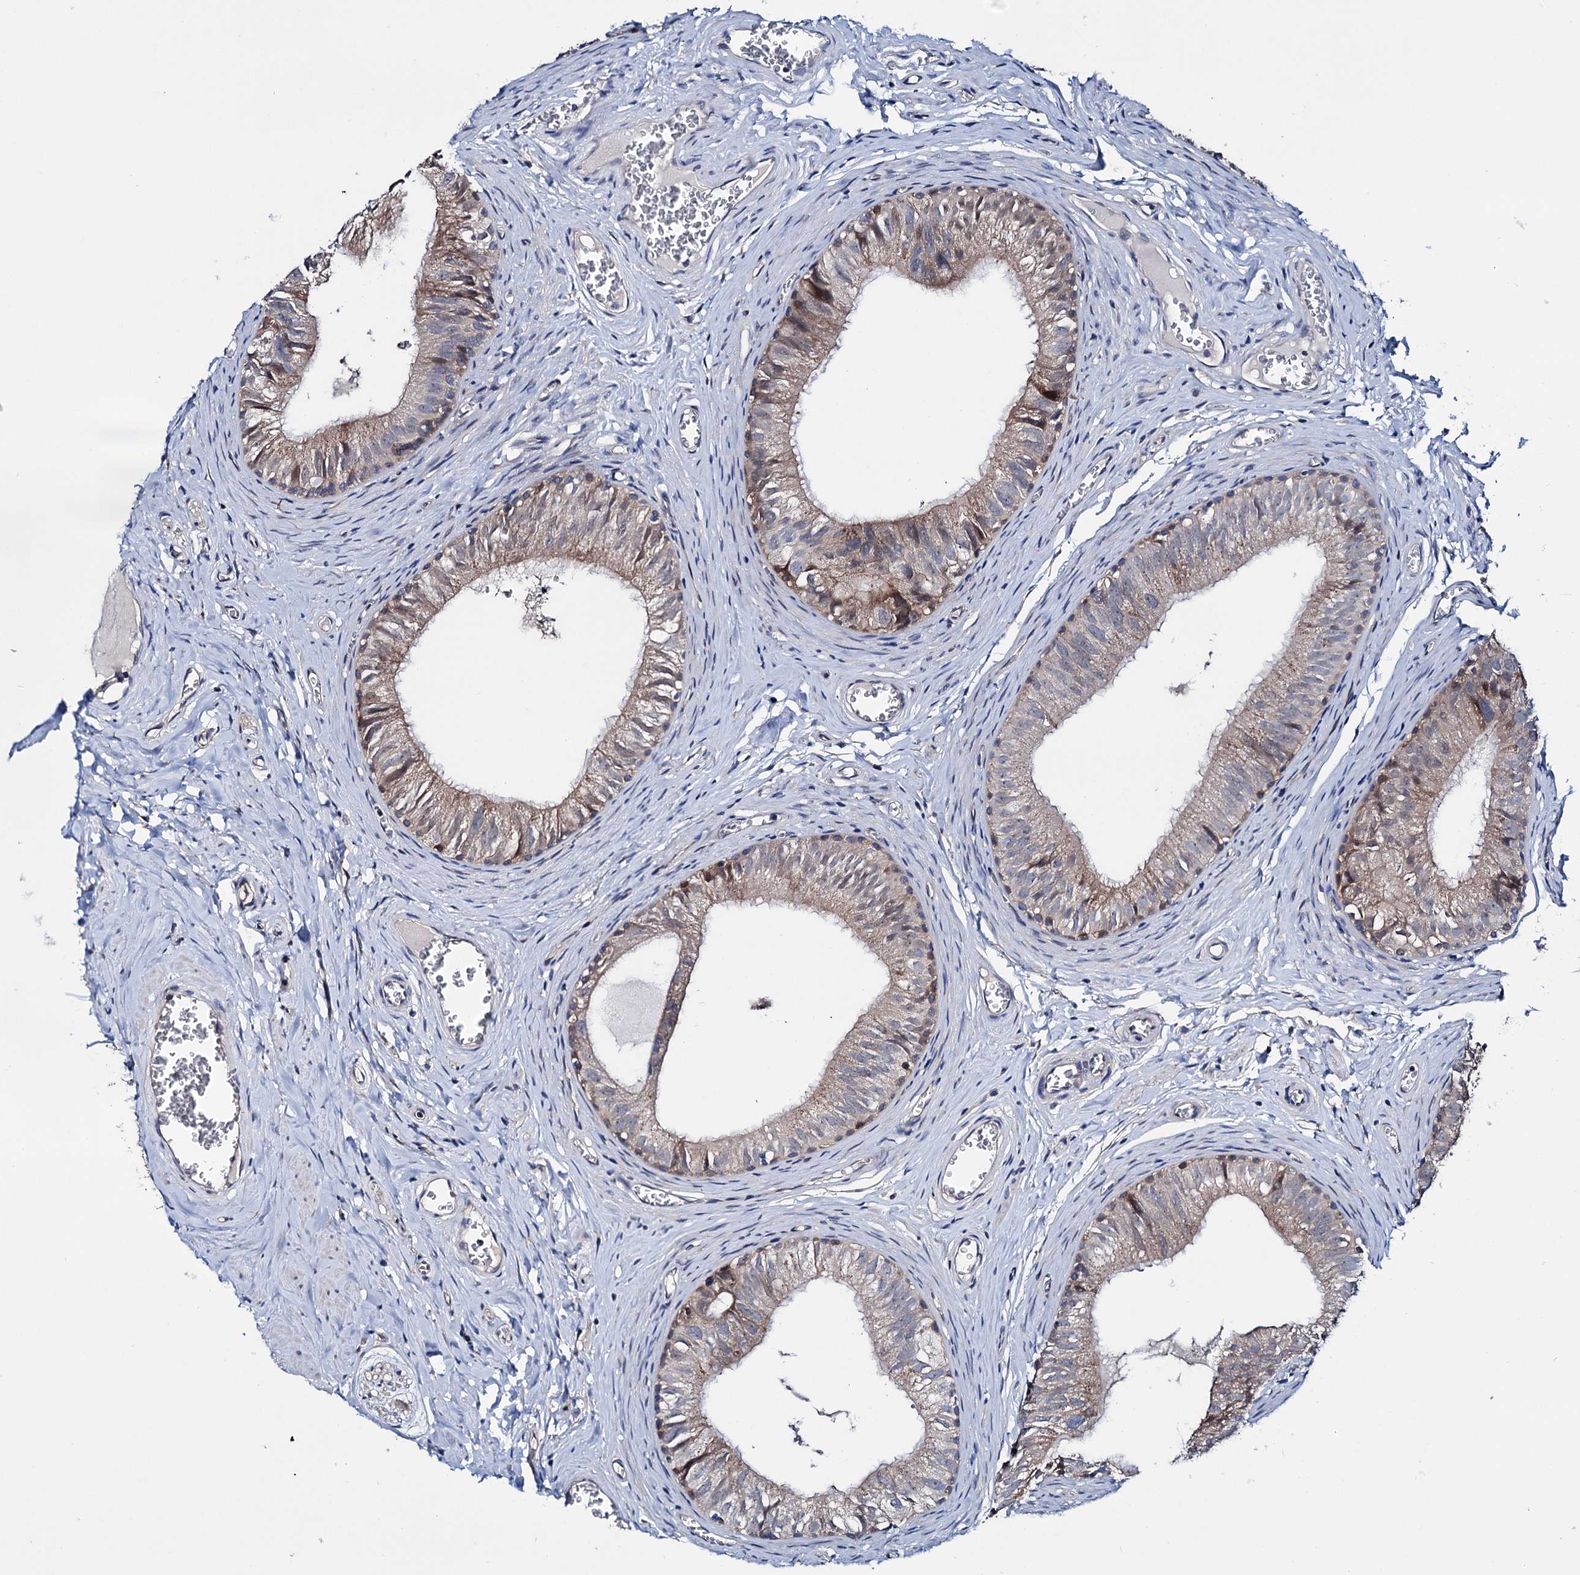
{"staining": {"intensity": "moderate", "quantity": "<25%", "location": "cytoplasmic/membranous"}, "tissue": "epididymis", "cell_type": "Glandular cells", "image_type": "normal", "snomed": [{"axis": "morphology", "description": "Normal tissue, NOS"}, {"axis": "topography", "description": "Epididymis"}], "caption": "Protein expression analysis of benign epididymis displays moderate cytoplasmic/membranous staining in approximately <25% of glandular cells.", "gene": "EYA4", "patient": {"sex": "male", "age": 42}}